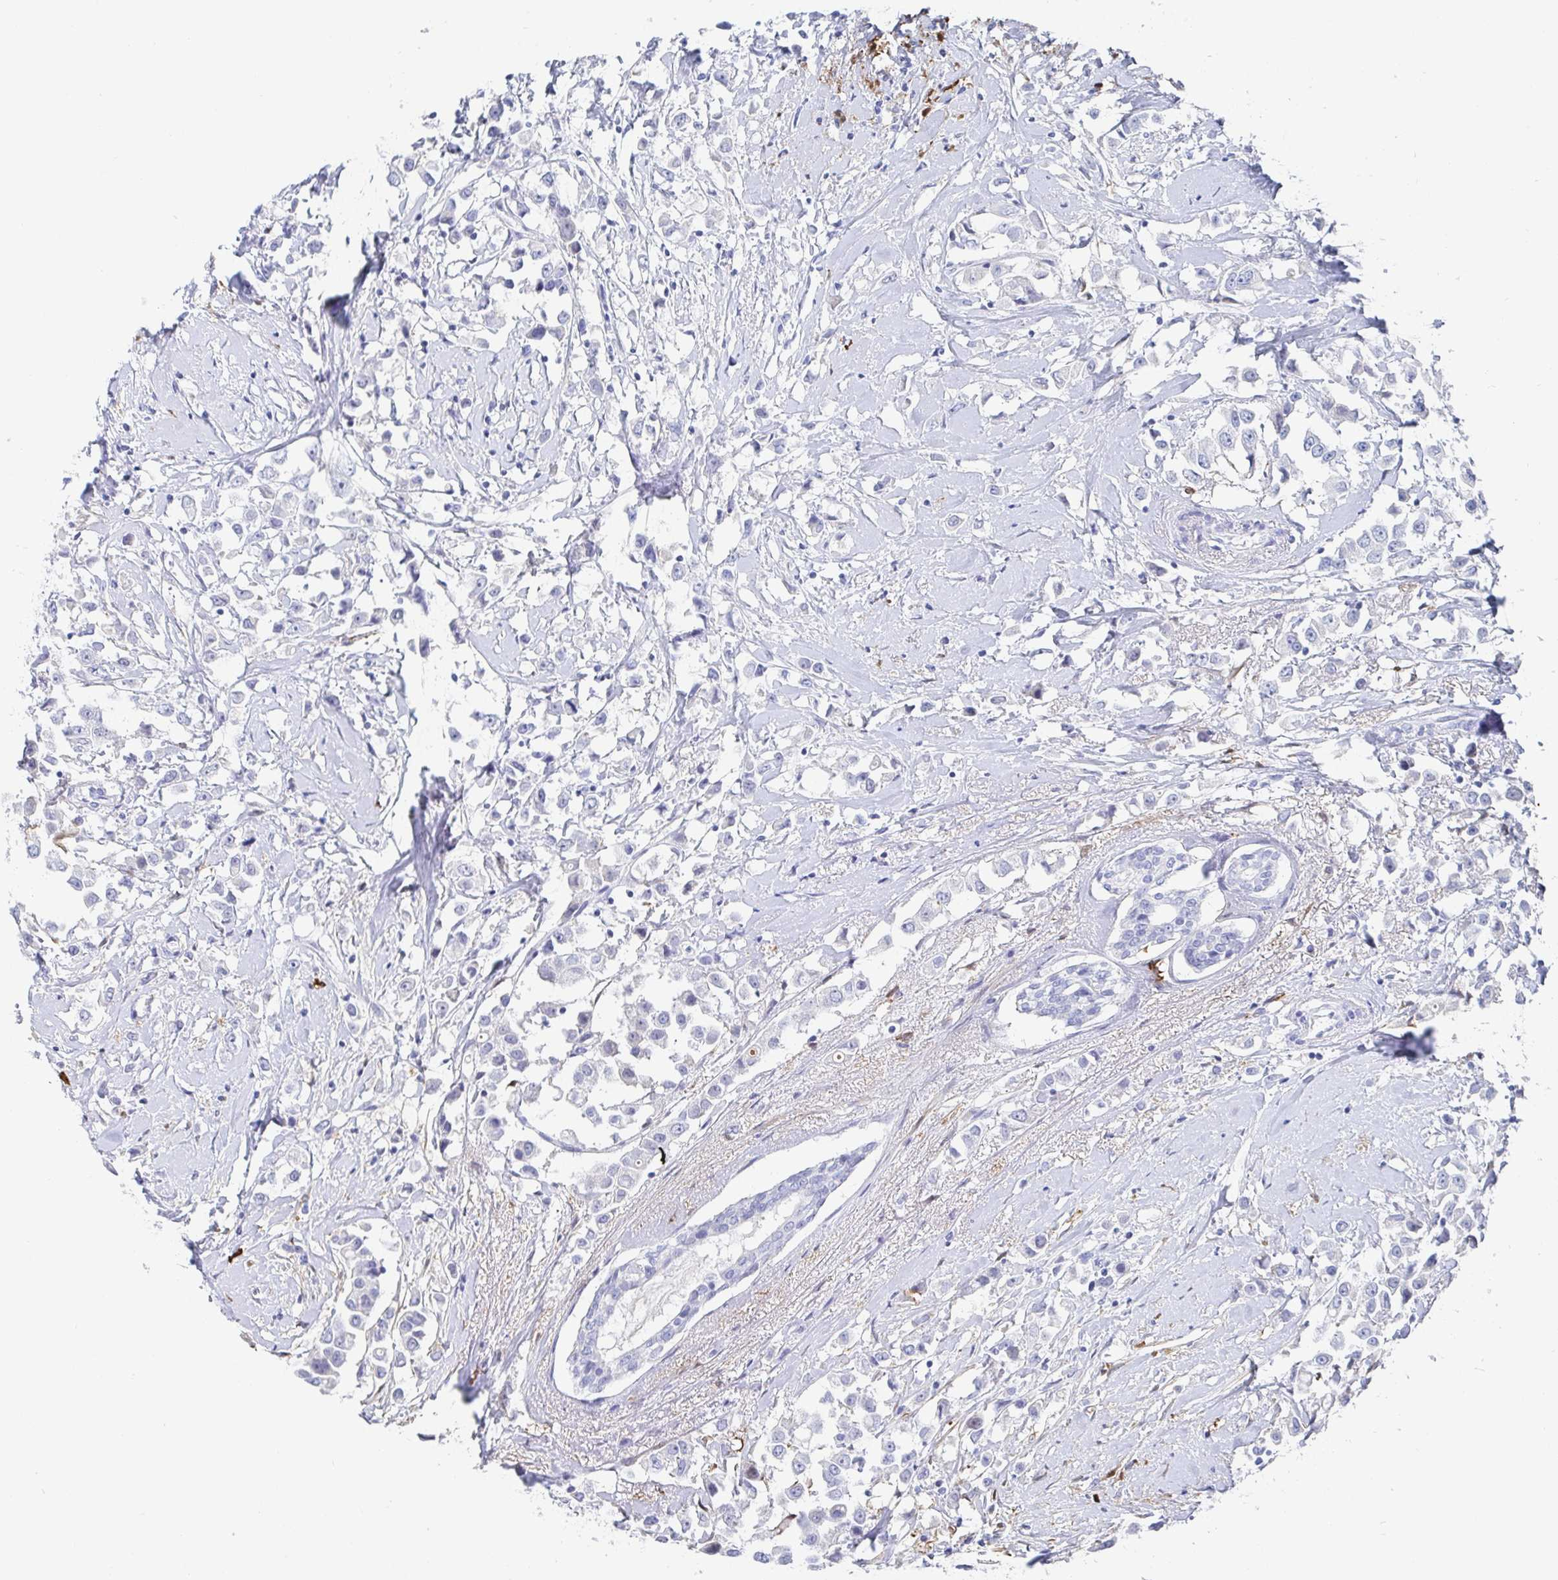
{"staining": {"intensity": "negative", "quantity": "none", "location": "none"}, "tissue": "breast cancer", "cell_type": "Tumor cells", "image_type": "cancer", "snomed": [{"axis": "morphology", "description": "Duct carcinoma"}, {"axis": "topography", "description": "Breast"}], "caption": "Tumor cells show no significant protein positivity in infiltrating ductal carcinoma (breast). (DAB IHC with hematoxylin counter stain).", "gene": "OR2A4", "patient": {"sex": "female", "age": 61}}